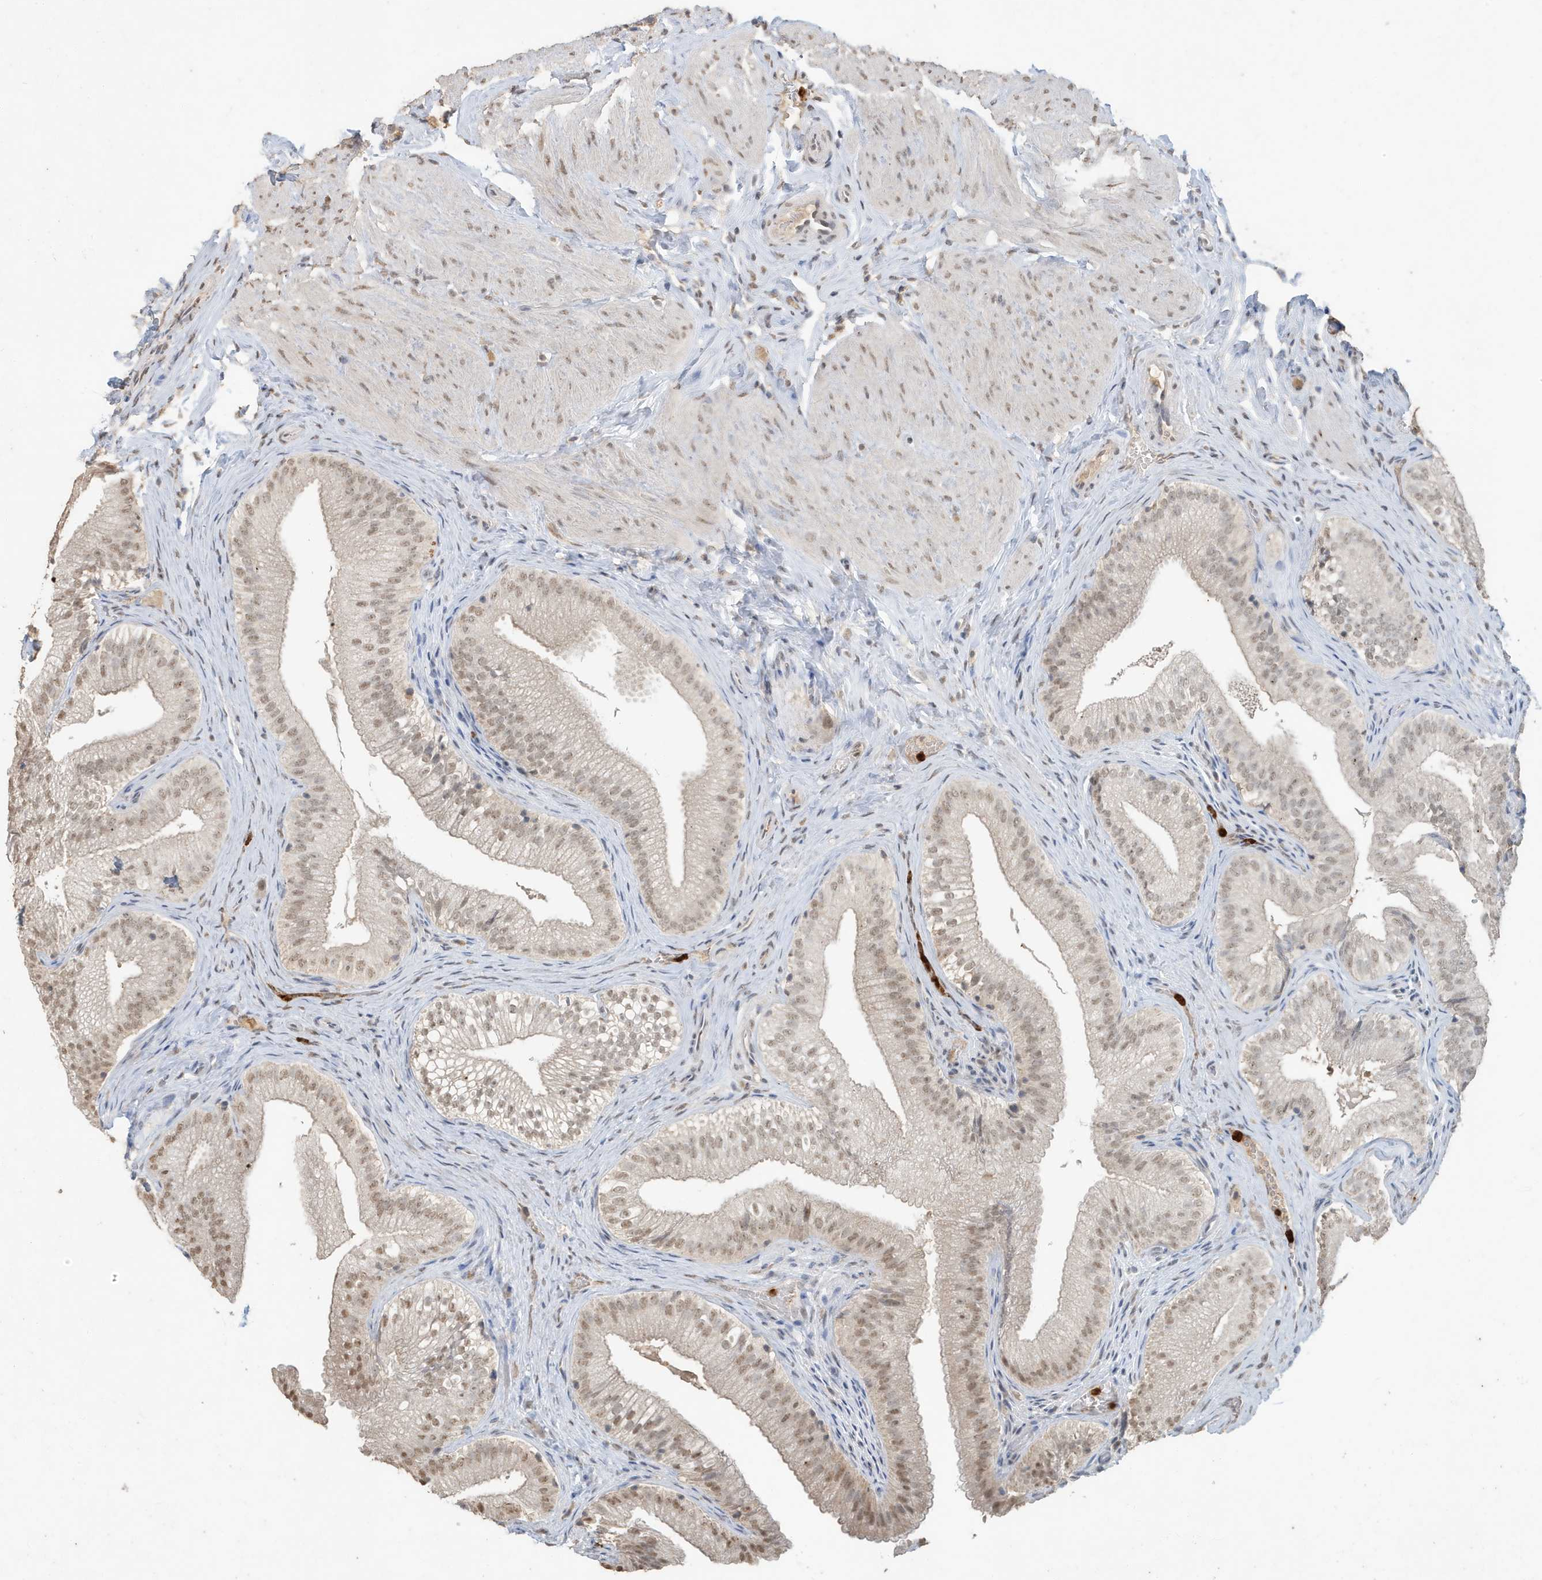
{"staining": {"intensity": "weak", "quantity": "25%-75%", "location": "nuclear"}, "tissue": "gallbladder", "cell_type": "Glandular cells", "image_type": "normal", "snomed": [{"axis": "morphology", "description": "Normal tissue, NOS"}, {"axis": "topography", "description": "Gallbladder"}], "caption": "Immunohistochemical staining of unremarkable gallbladder reveals weak nuclear protein positivity in approximately 25%-75% of glandular cells.", "gene": "DEFA1", "patient": {"sex": "female", "age": 30}}